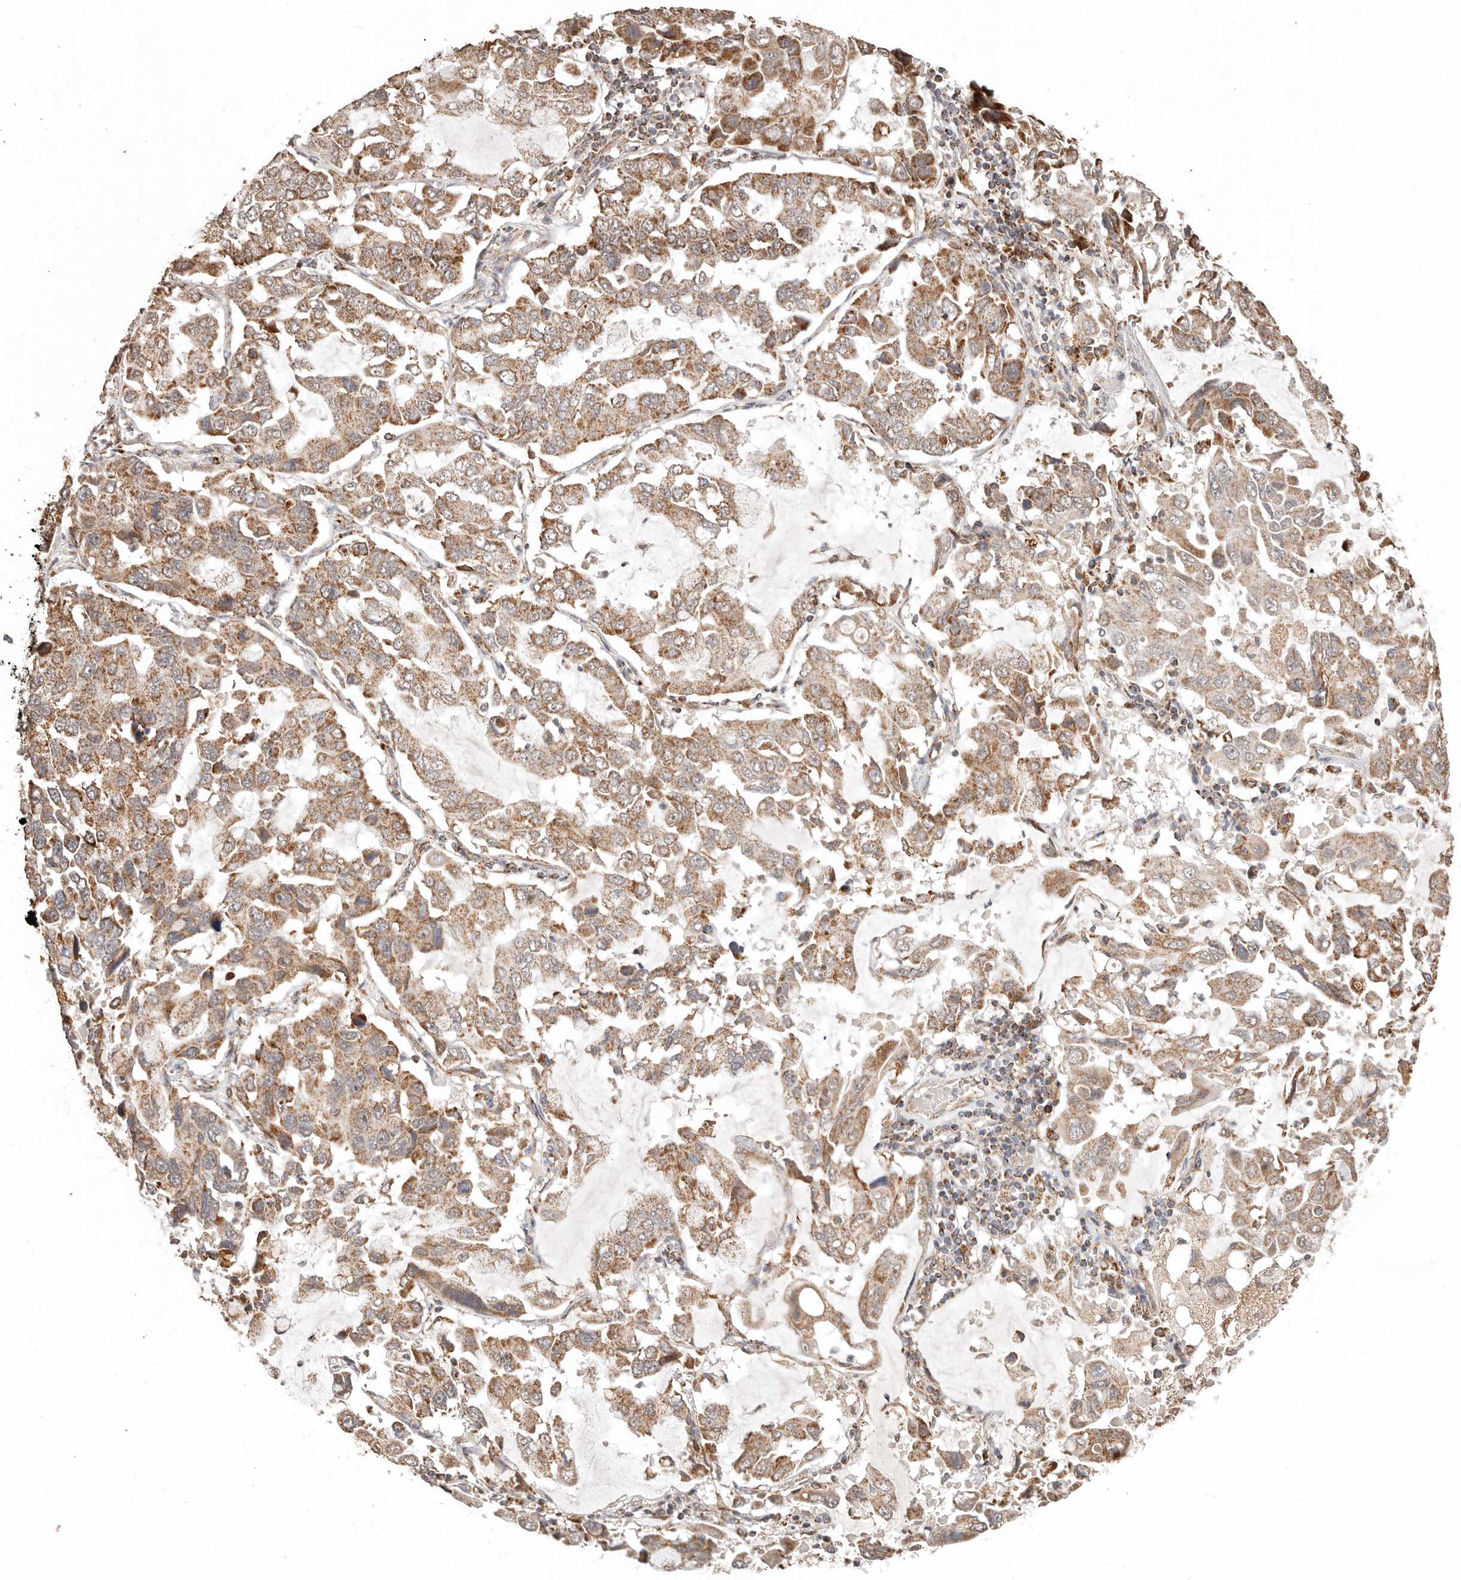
{"staining": {"intensity": "moderate", "quantity": ">75%", "location": "cytoplasmic/membranous"}, "tissue": "lung cancer", "cell_type": "Tumor cells", "image_type": "cancer", "snomed": [{"axis": "morphology", "description": "Adenocarcinoma, NOS"}, {"axis": "topography", "description": "Lung"}], "caption": "Tumor cells exhibit moderate cytoplasmic/membranous positivity in approximately >75% of cells in lung cancer (adenocarcinoma).", "gene": "NDUFB11", "patient": {"sex": "male", "age": 64}}